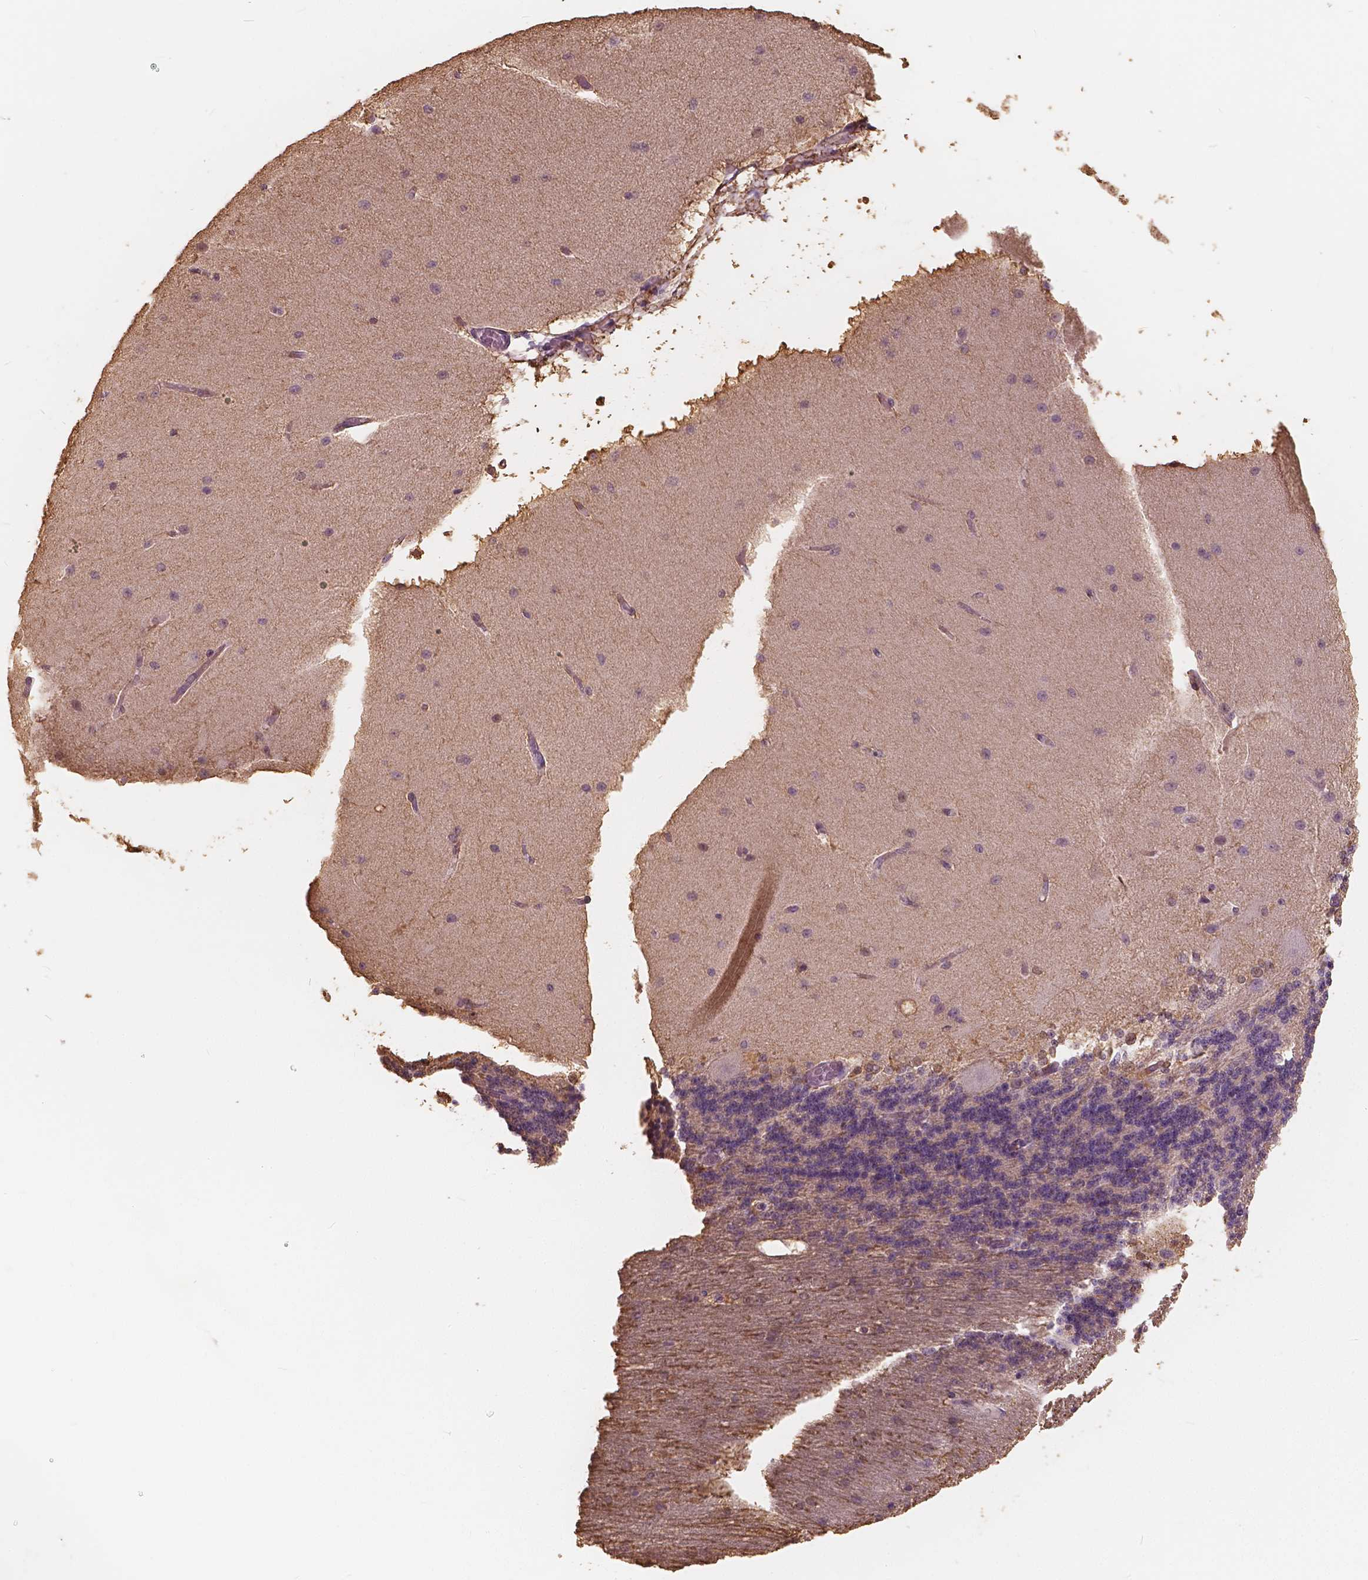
{"staining": {"intensity": "negative", "quantity": "none", "location": "none"}, "tissue": "cerebellum", "cell_type": "Cells in granular layer", "image_type": "normal", "snomed": [{"axis": "morphology", "description": "Normal tissue, NOS"}, {"axis": "topography", "description": "Cerebellum"}], "caption": "IHC micrograph of unremarkable human cerebellum stained for a protein (brown), which exhibits no expression in cells in granular layer. The staining was performed using DAB to visualize the protein expression in brown, while the nuclei were stained in blue with hematoxylin (Magnification: 20x).", "gene": "SAT2", "patient": {"sex": "female", "age": 54}}